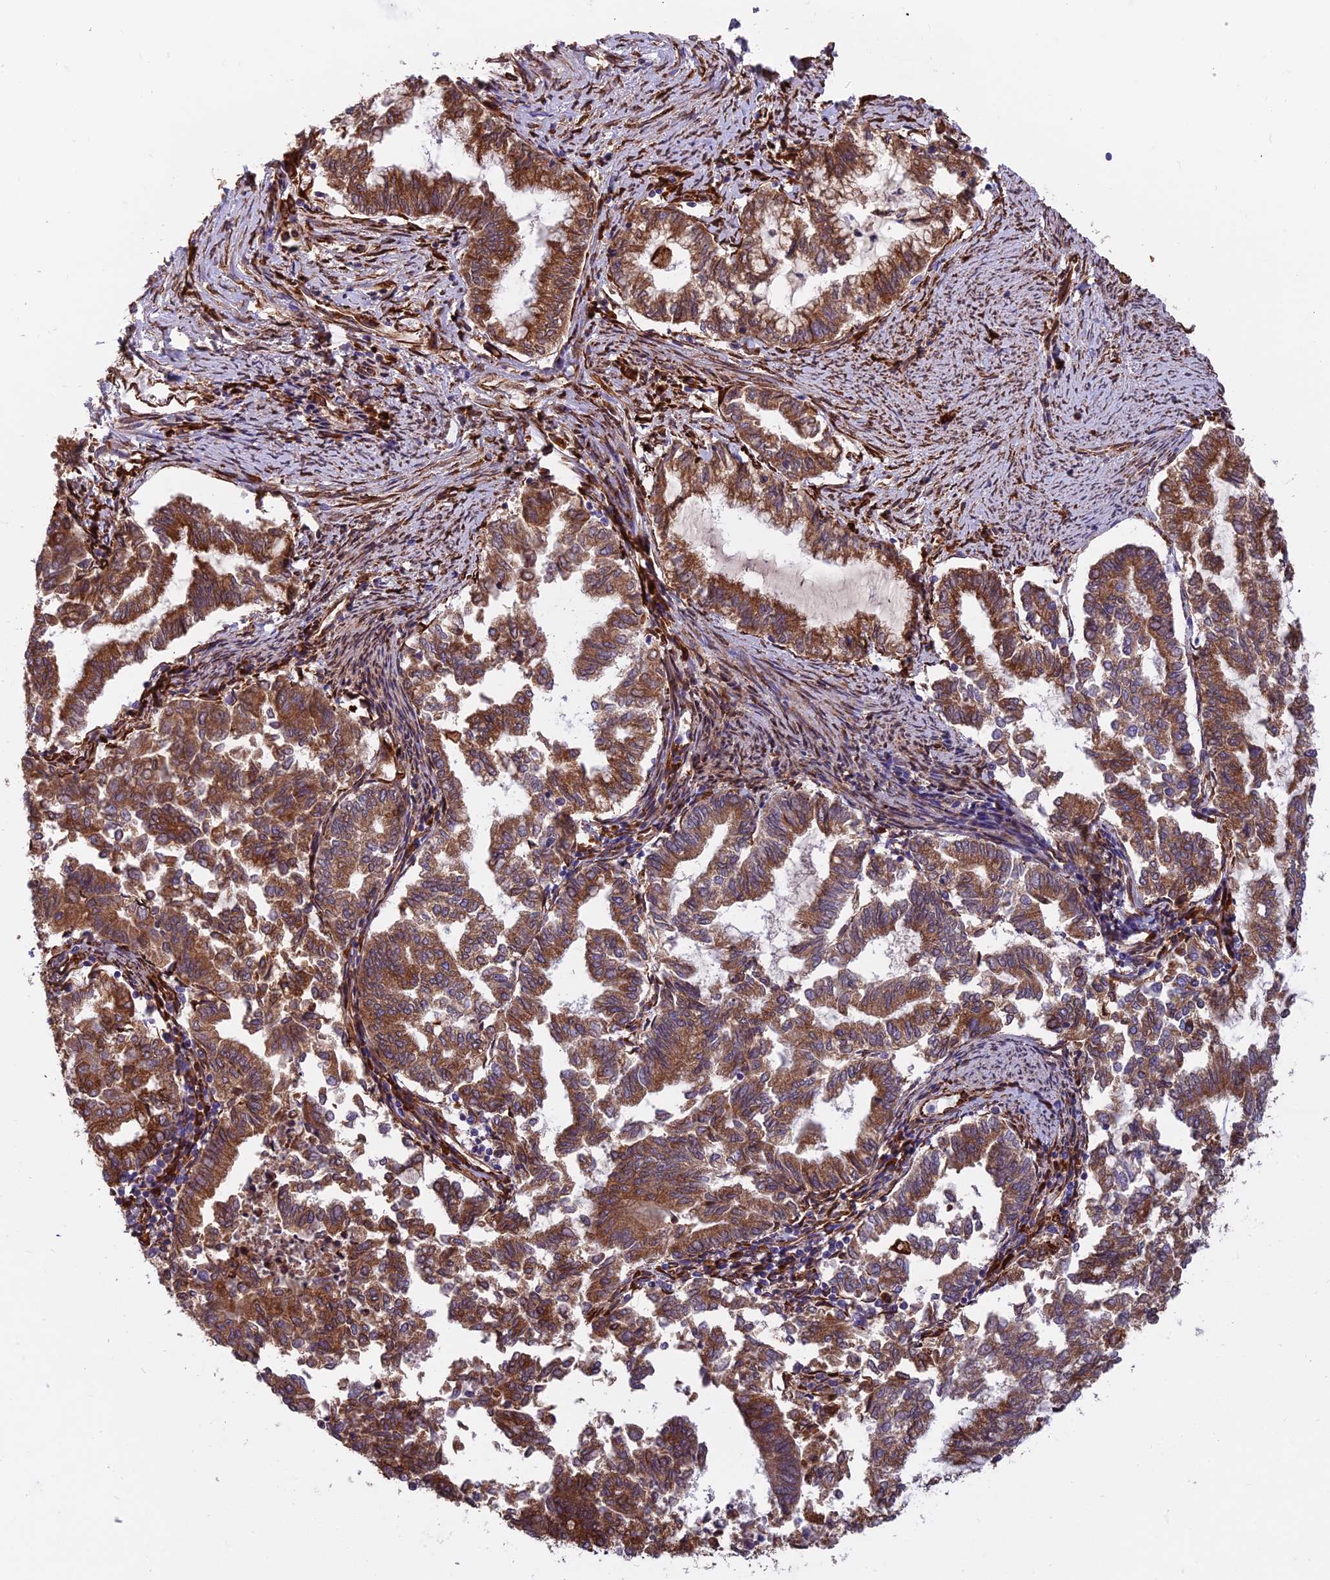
{"staining": {"intensity": "strong", "quantity": ">75%", "location": "cytoplasmic/membranous"}, "tissue": "endometrial cancer", "cell_type": "Tumor cells", "image_type": "cancer", "snomed": [{"axis": "morphology", "description": "Adenocarcinoma, NOS"}, {"axis": "topography", "description": "Endometrium"}], "caption": "Strong cytoplasmic/membranous expression for a protein is present in approximately >75% of tumor cells of endometrial cancer using immunohistochemistry (IHC).", "gene": "NDUFAF7", "patient": {"sex": "female", "age": 79}}